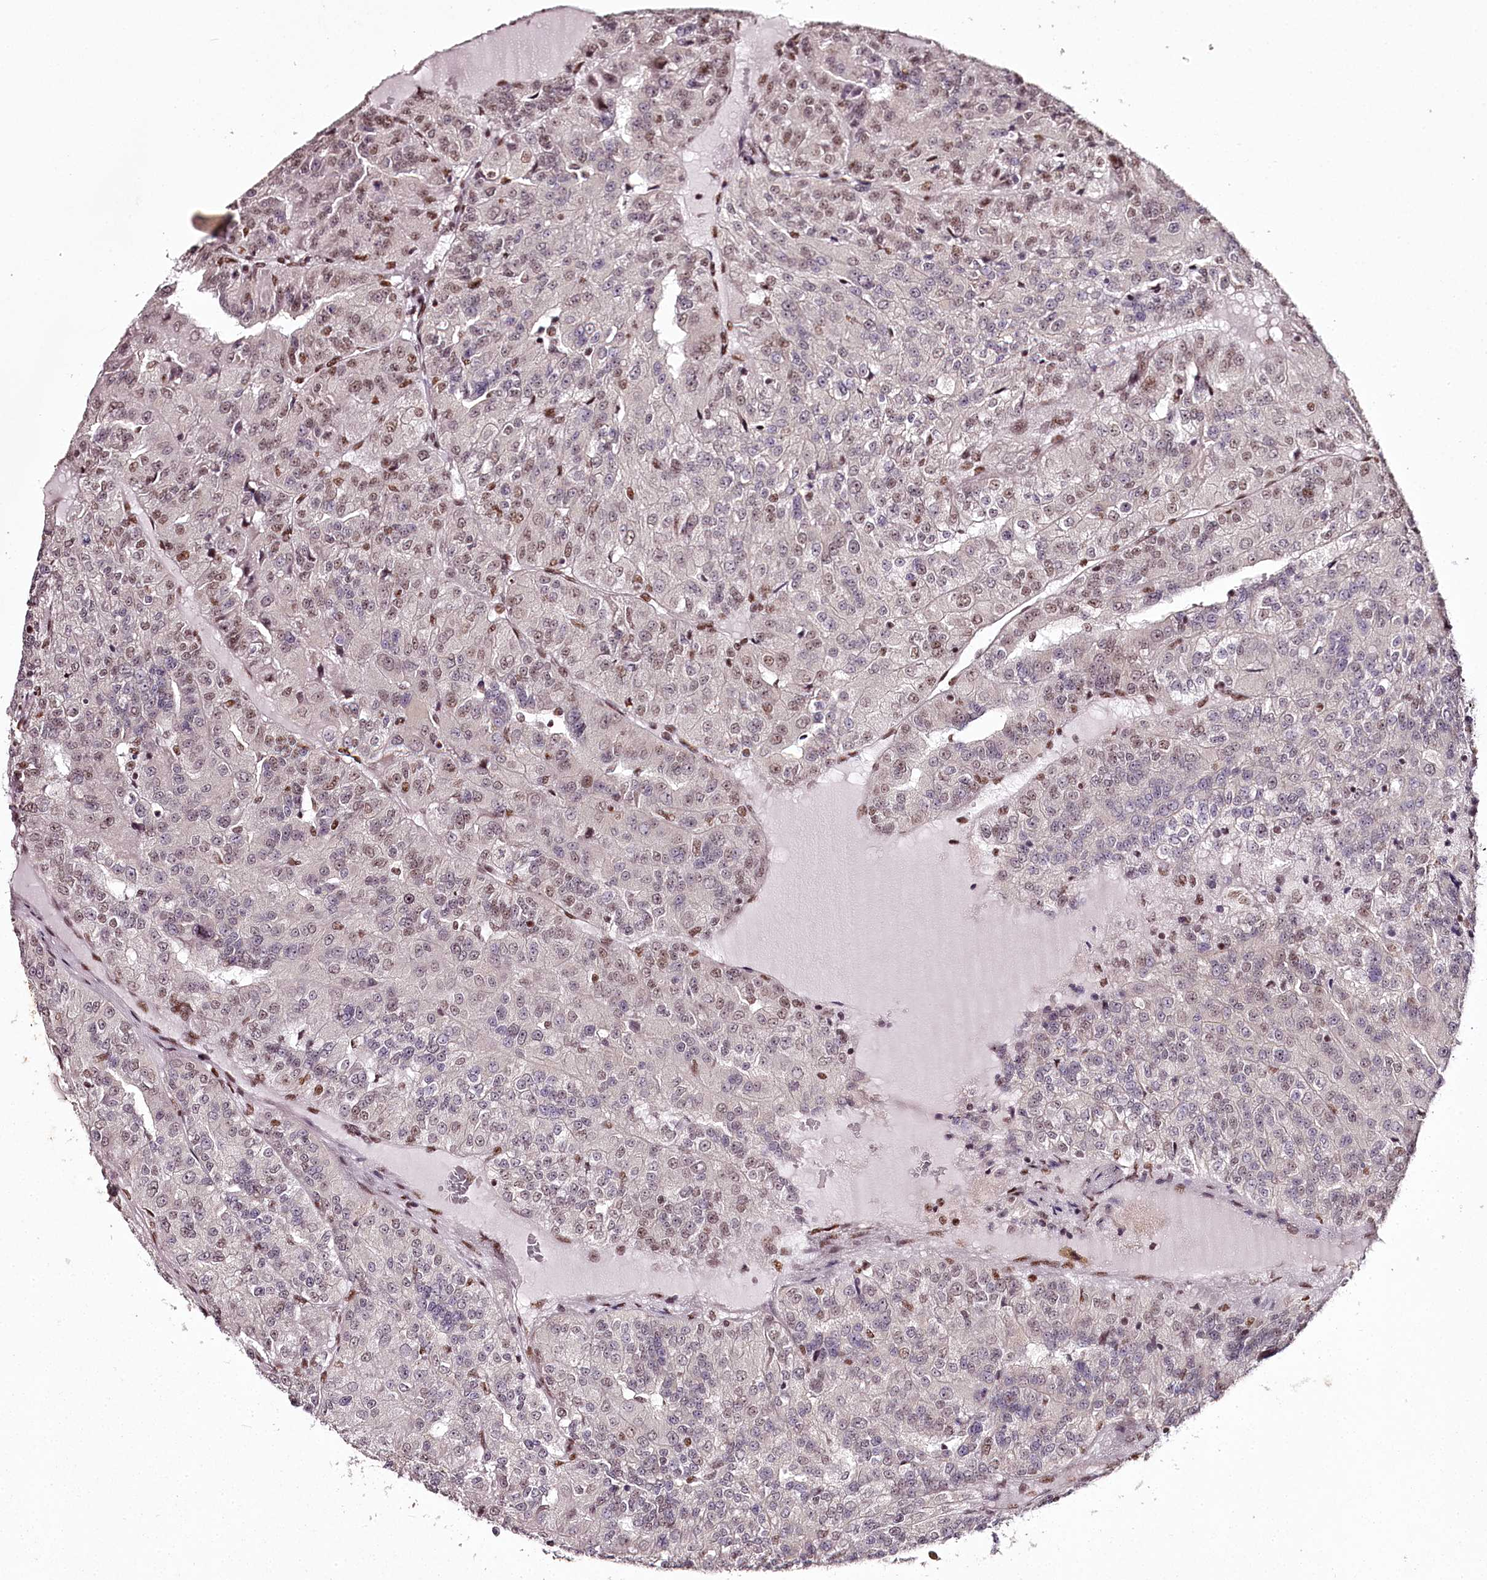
{"staining": {"intensity": "weak", "quantity": "25%-75%", "location": "nuclear"}, "tissue": "renal cancer", "cell_type": "Tumor cells", "image_type": "cancer", "snomed": [{"axis": "morphology", "description": "Adenocarcinoma, NOS"}, {"axis": "topography", "description": "Kidney"}], "caption": "Renal adenocarcinoma was stained to show a protein in brown. There is low levels of weak nuclear staining in approximately 25%-75% of tumor cells. (brown staining indicates protein expression, while blue staining denotes nuclei).", "gene": "PSPC1", "patient": {"sex": "female", "age": 63}}